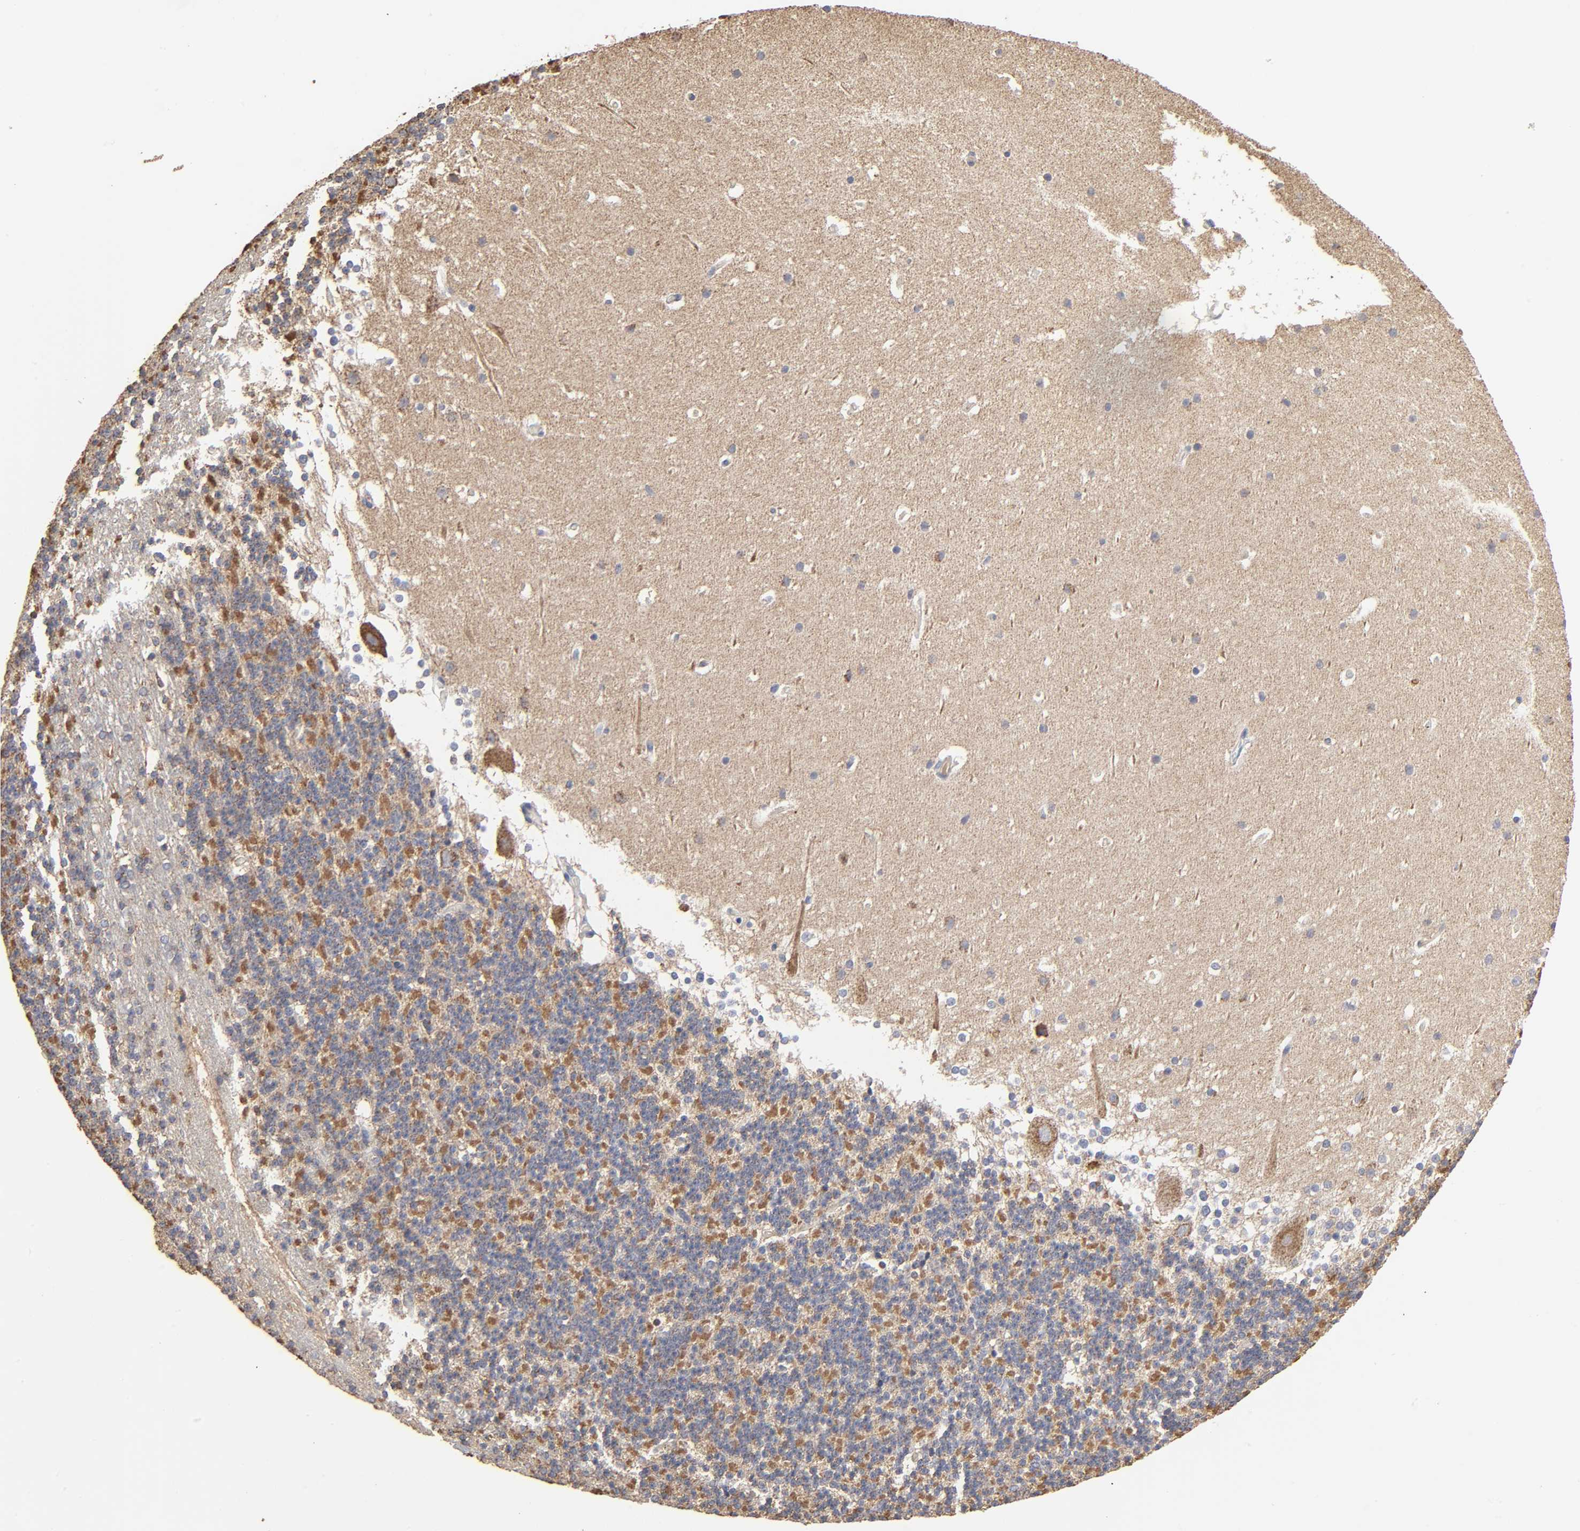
{"staining": {"intensity": "strong", "quantity": "25%-75%", "location": "cytoplasmic/membranous"}, "tissue": "cerebellum", "cell_type": "Cells in granular layer", "image_type": "normal", "snomed": [{"axis": "morphology", "description": "Normal tissue, NOS"}, {"axis": "topography", "description": "Cerebellum"}], "caption": "Immunohistochemical staining of benign human cerebellum reveals 25%-75% levels of strong cytoplasmic/membranous protein expression in approximately 25%-75% of cells in granular layer.", "gene": "CYCS", "patient": {"sex": "female", "age": 19}}